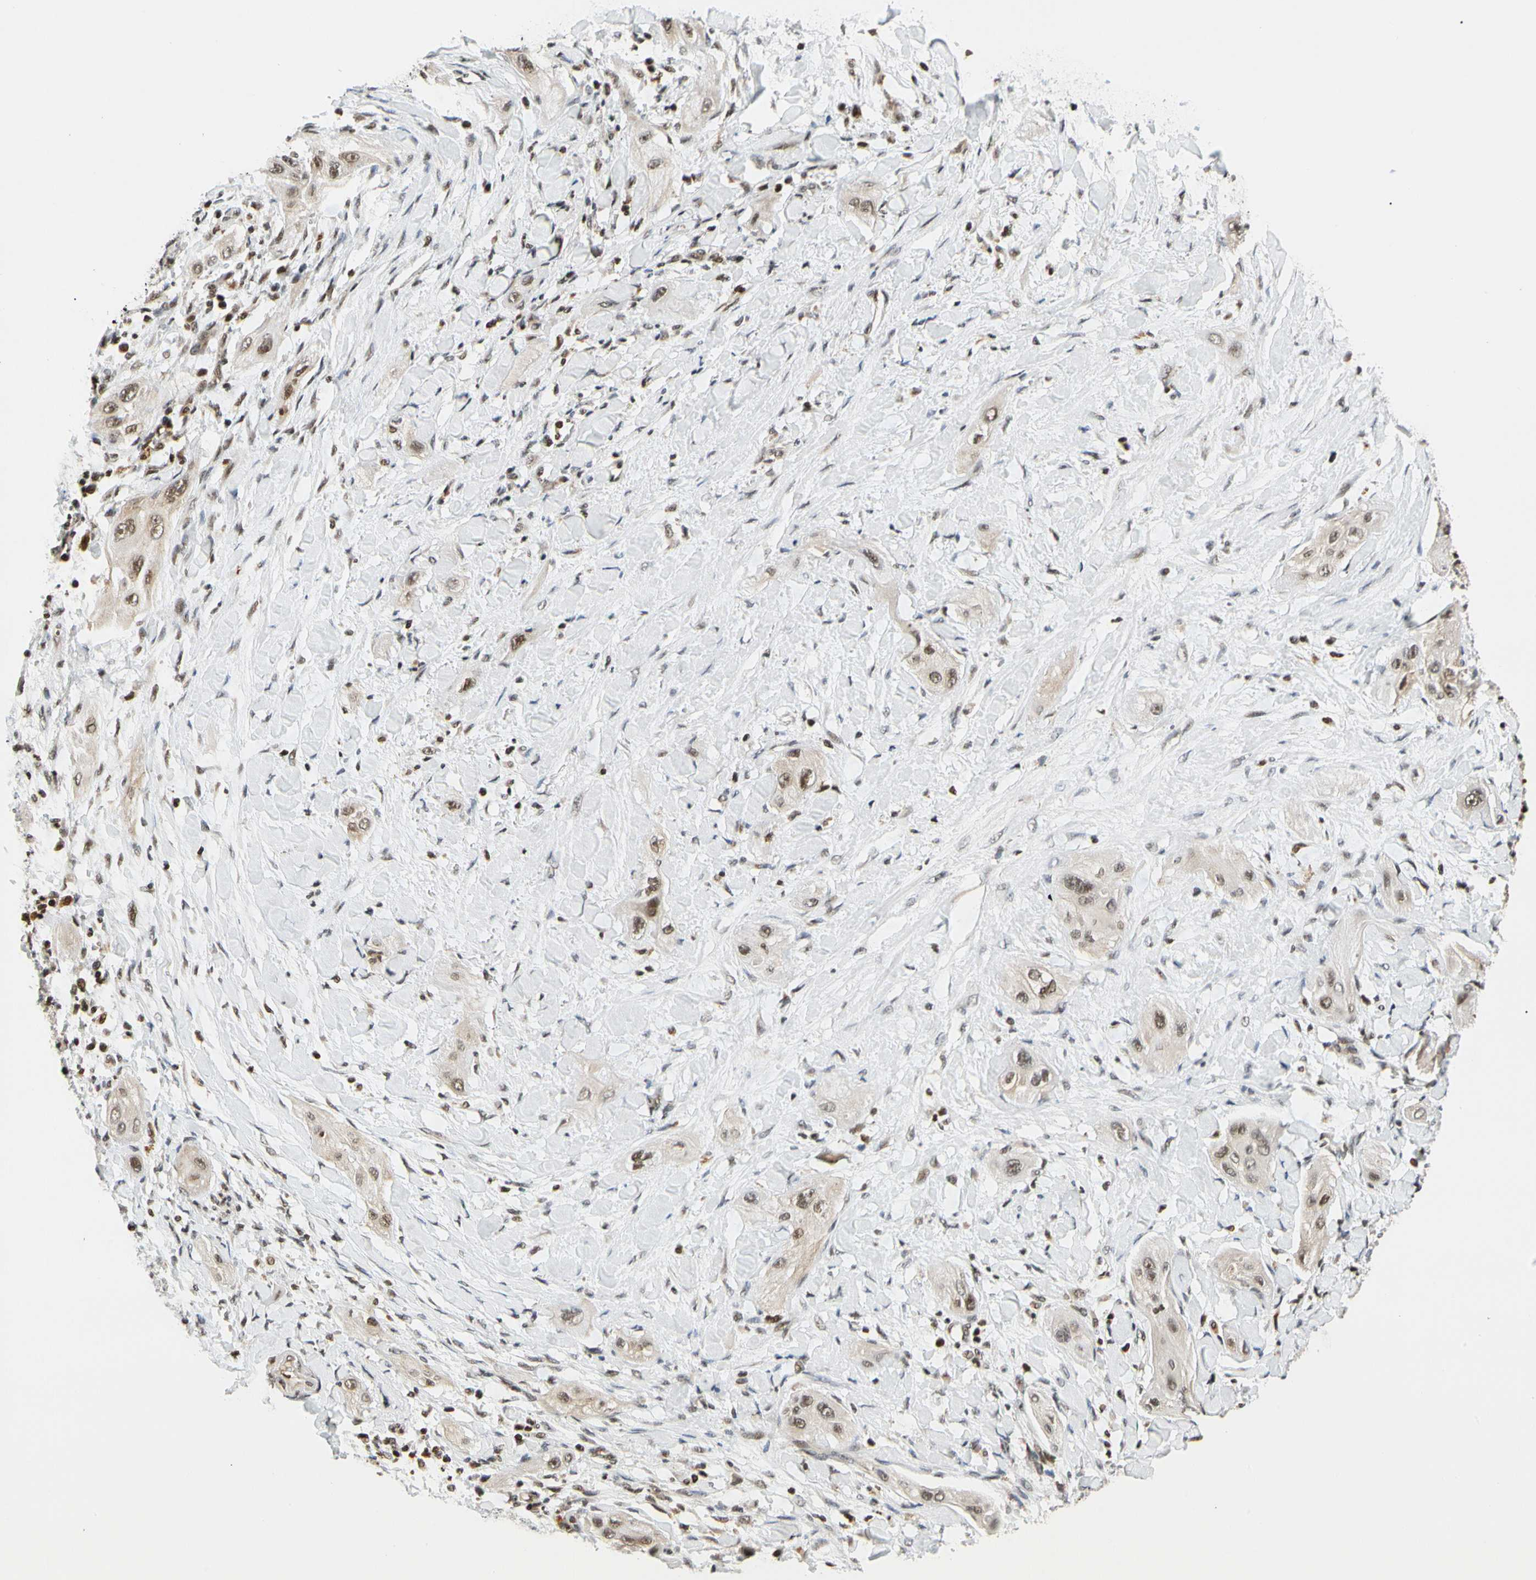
{"staining": {"intensity": "moderate", "quantity": ">75%", "location": "nuclear"}, "tissue": "lung cancer", "cell_type": "Tumor cells", "image_type": "cancer", "snomed": [{"axis": "morphology", "description": "Squamous cell carcinoma, NOS"}, {"axis": "topography", "description": "Lung"}], "caption": "Human lung cancer stained for a protein (brown) reveals moderate nuclear positive positivity in about >75% of tumor cells.", "gene": "CDK7", "patient": {"sex": "female", "age": 47}}